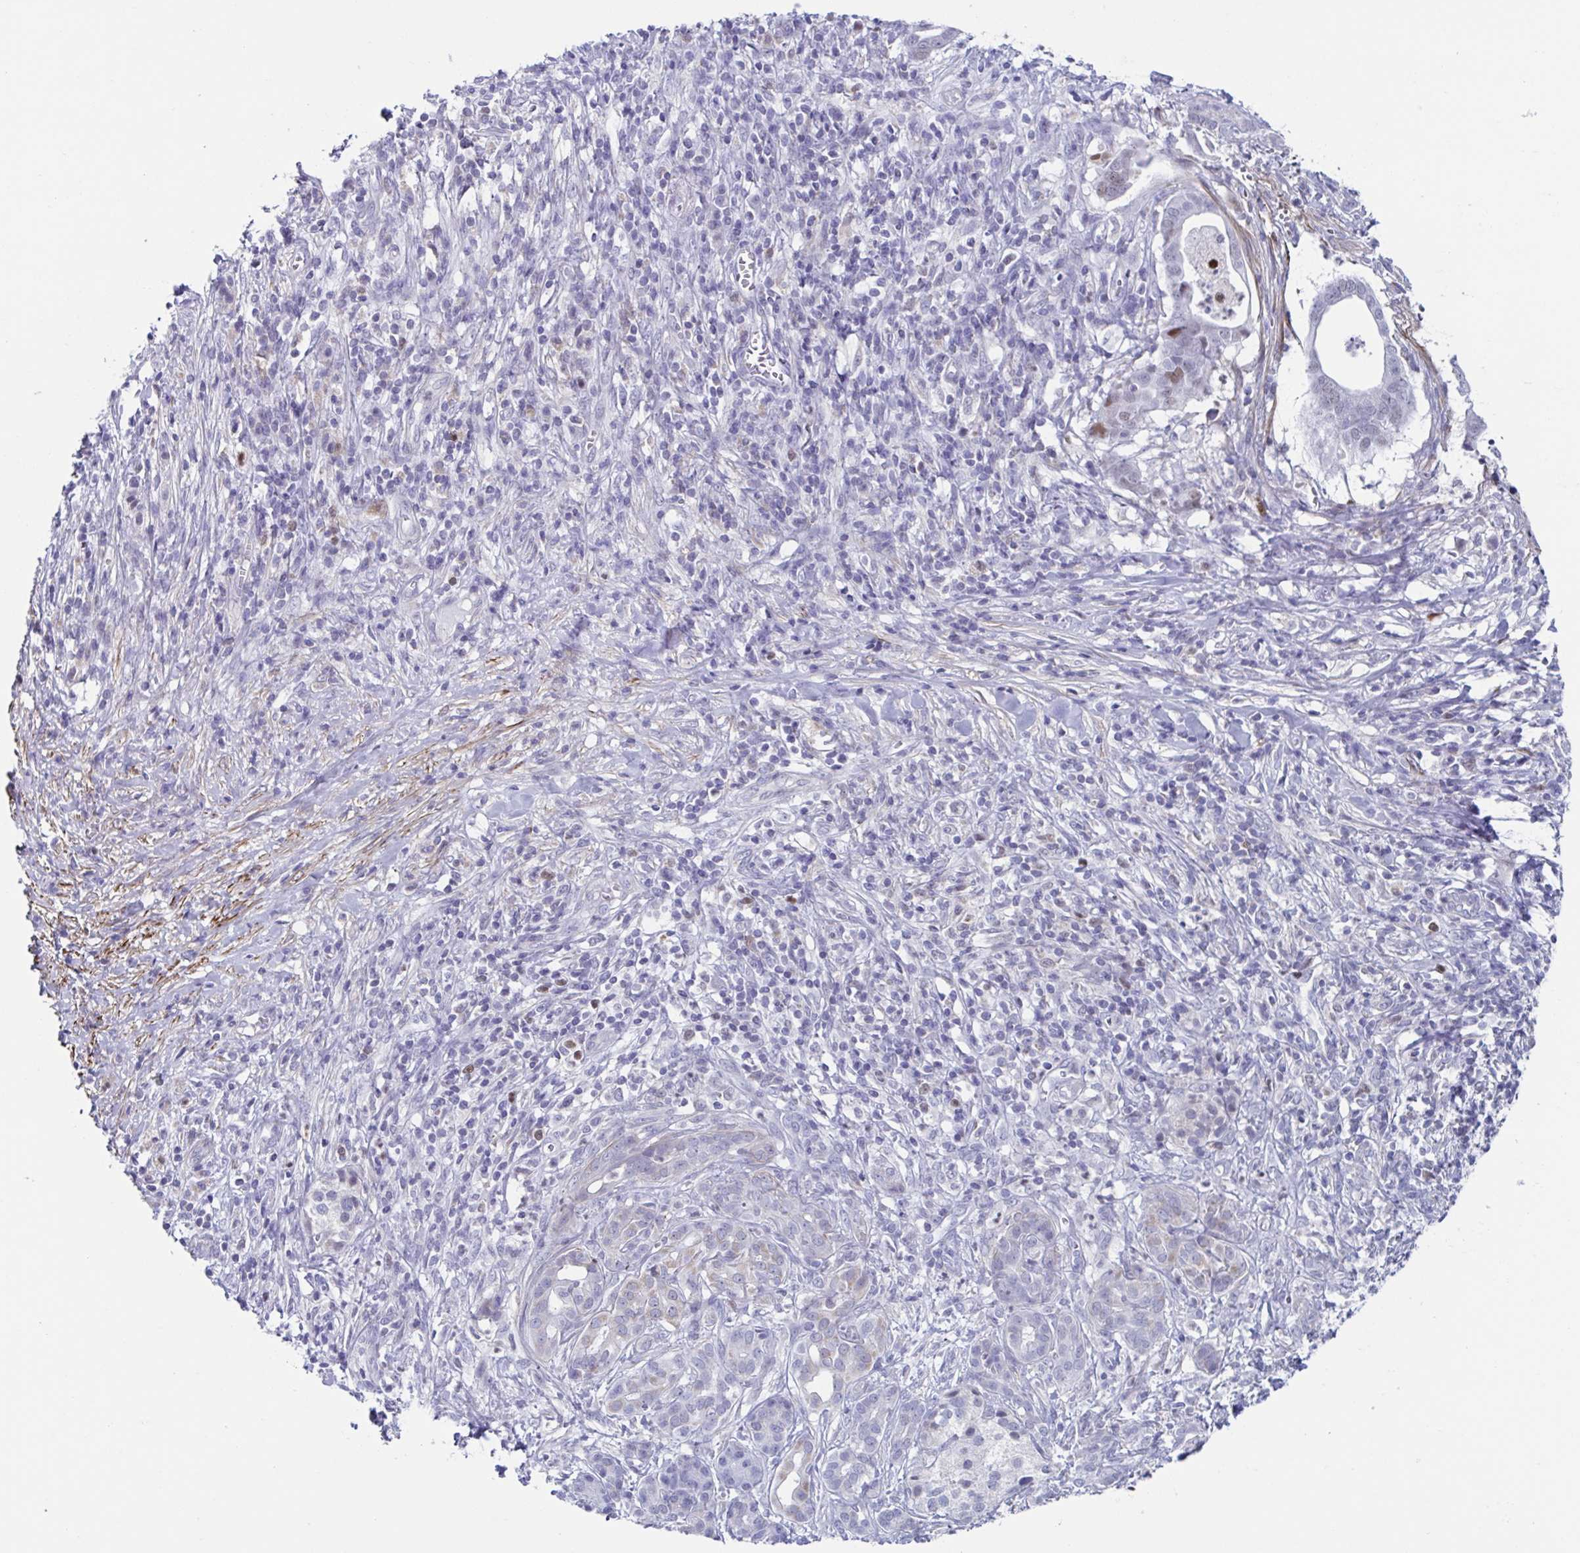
{"staining": {"intensity": "negative", "quantity": "none", "location": "none"}, "tissue": "pancreatic cancer", "cell_type": "Tumor cells", "image_type": "cancer", "snomed": [{"axis": "morphology", "description": "Adenocarcinoma, NOS"}, {"axis": "topography", "description": "Pancreas"}], "caption": "A photomicrograph of pancreatic cancer stained for a protein demonstrates no brown staining in tumor cells.", "gene": "PBOV1", "patient": {"sex": "male", "age": 61}}